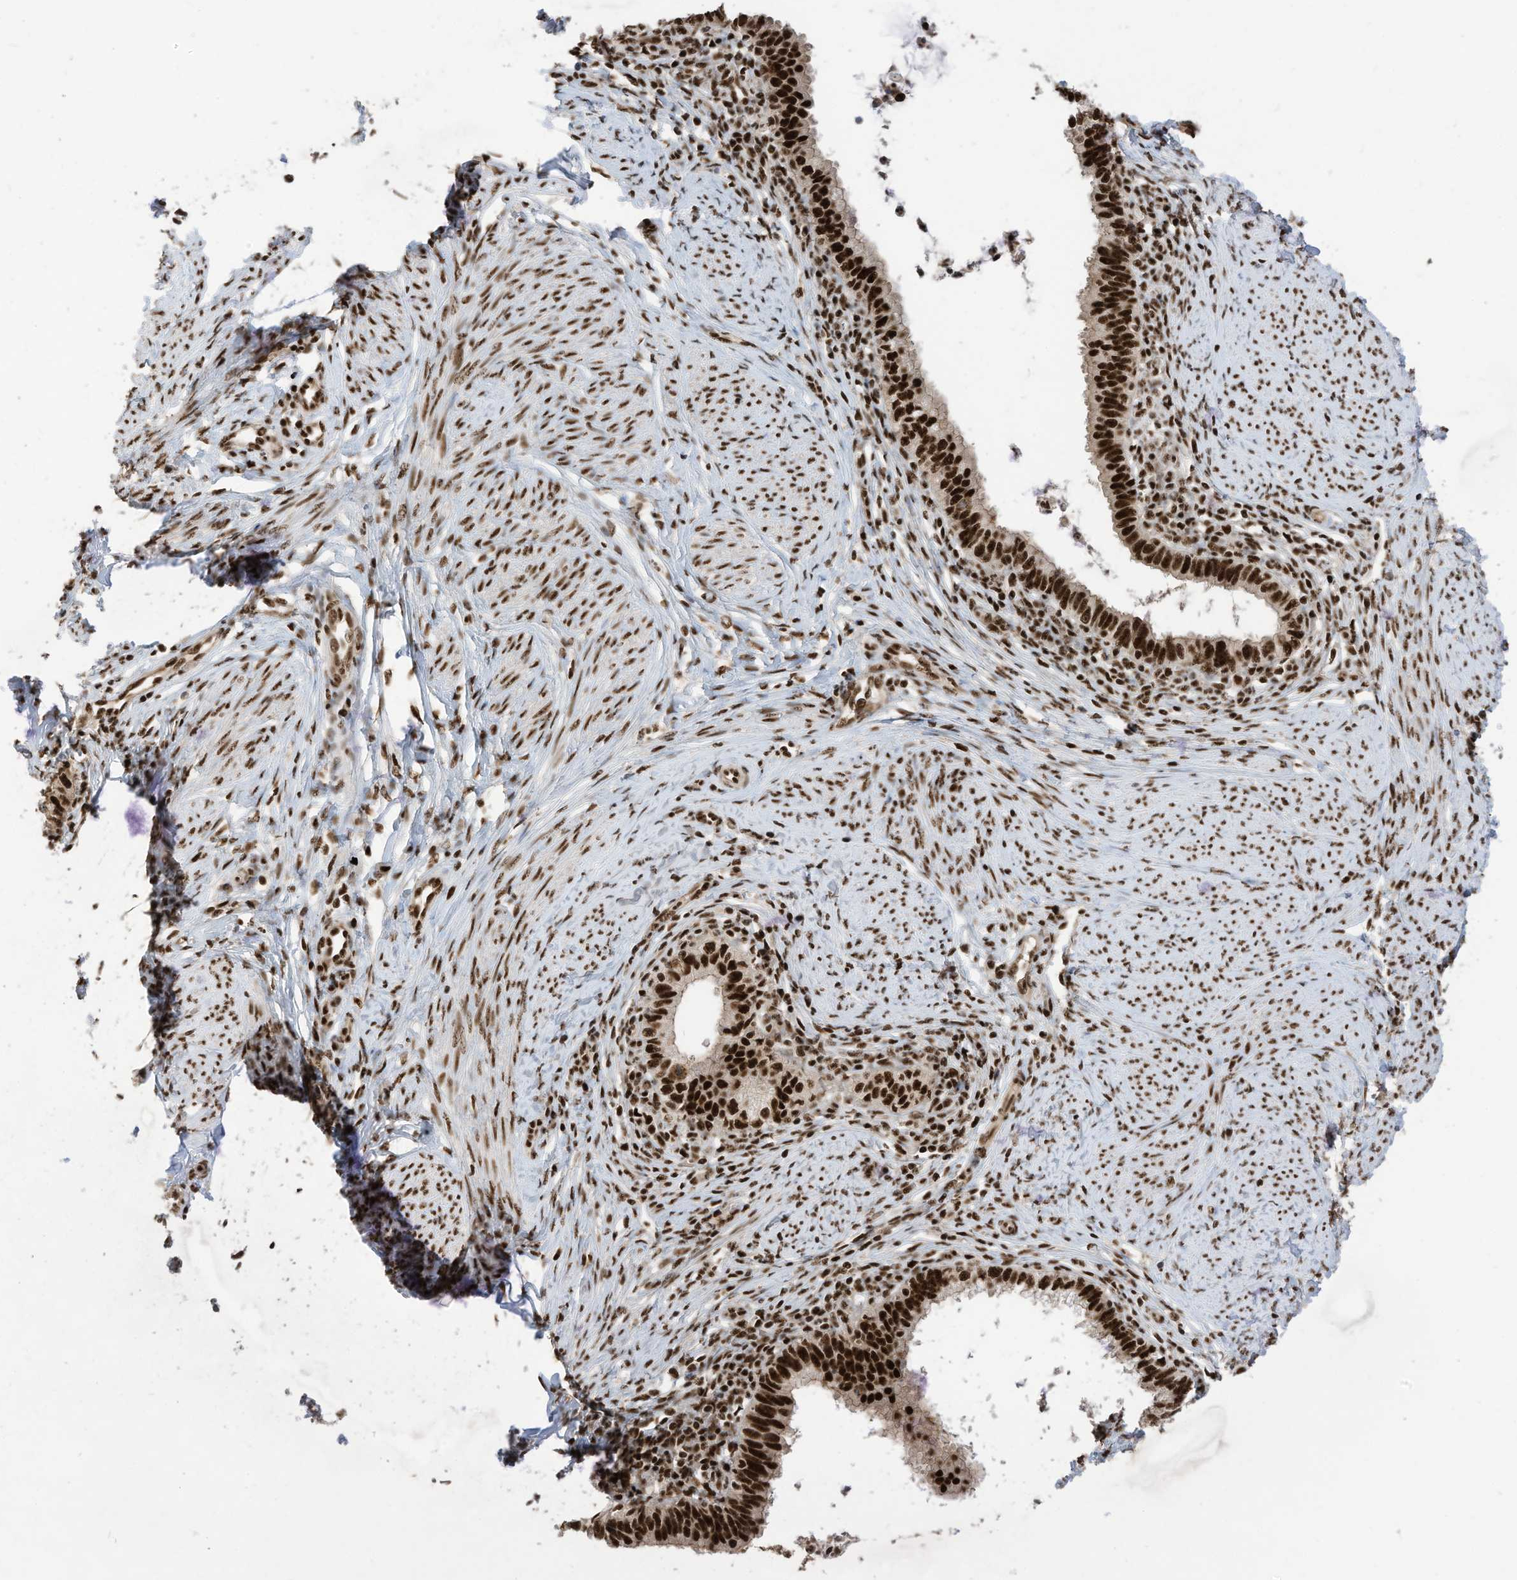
{"staining": {"intensity": "strong", "quantity": ">75%", "location": "nuclear"}, "tissue": "cervical cancer", "cell_type": "Tumor cells", "image_type": "cancer", "snomed": [{"axis": "morphology", "description": "Adenocarcinoma, NOS"}, {"axis": "topography", "description": "Cervix"}], "caption": "This is an image of immunohistochemistry staining of cervical cancer (adenocarcinoma), which shows strong staining in the nuclear of tumor cells.", "gene": "SF3A3", "patient": {"sex": "female", "age": 36}}